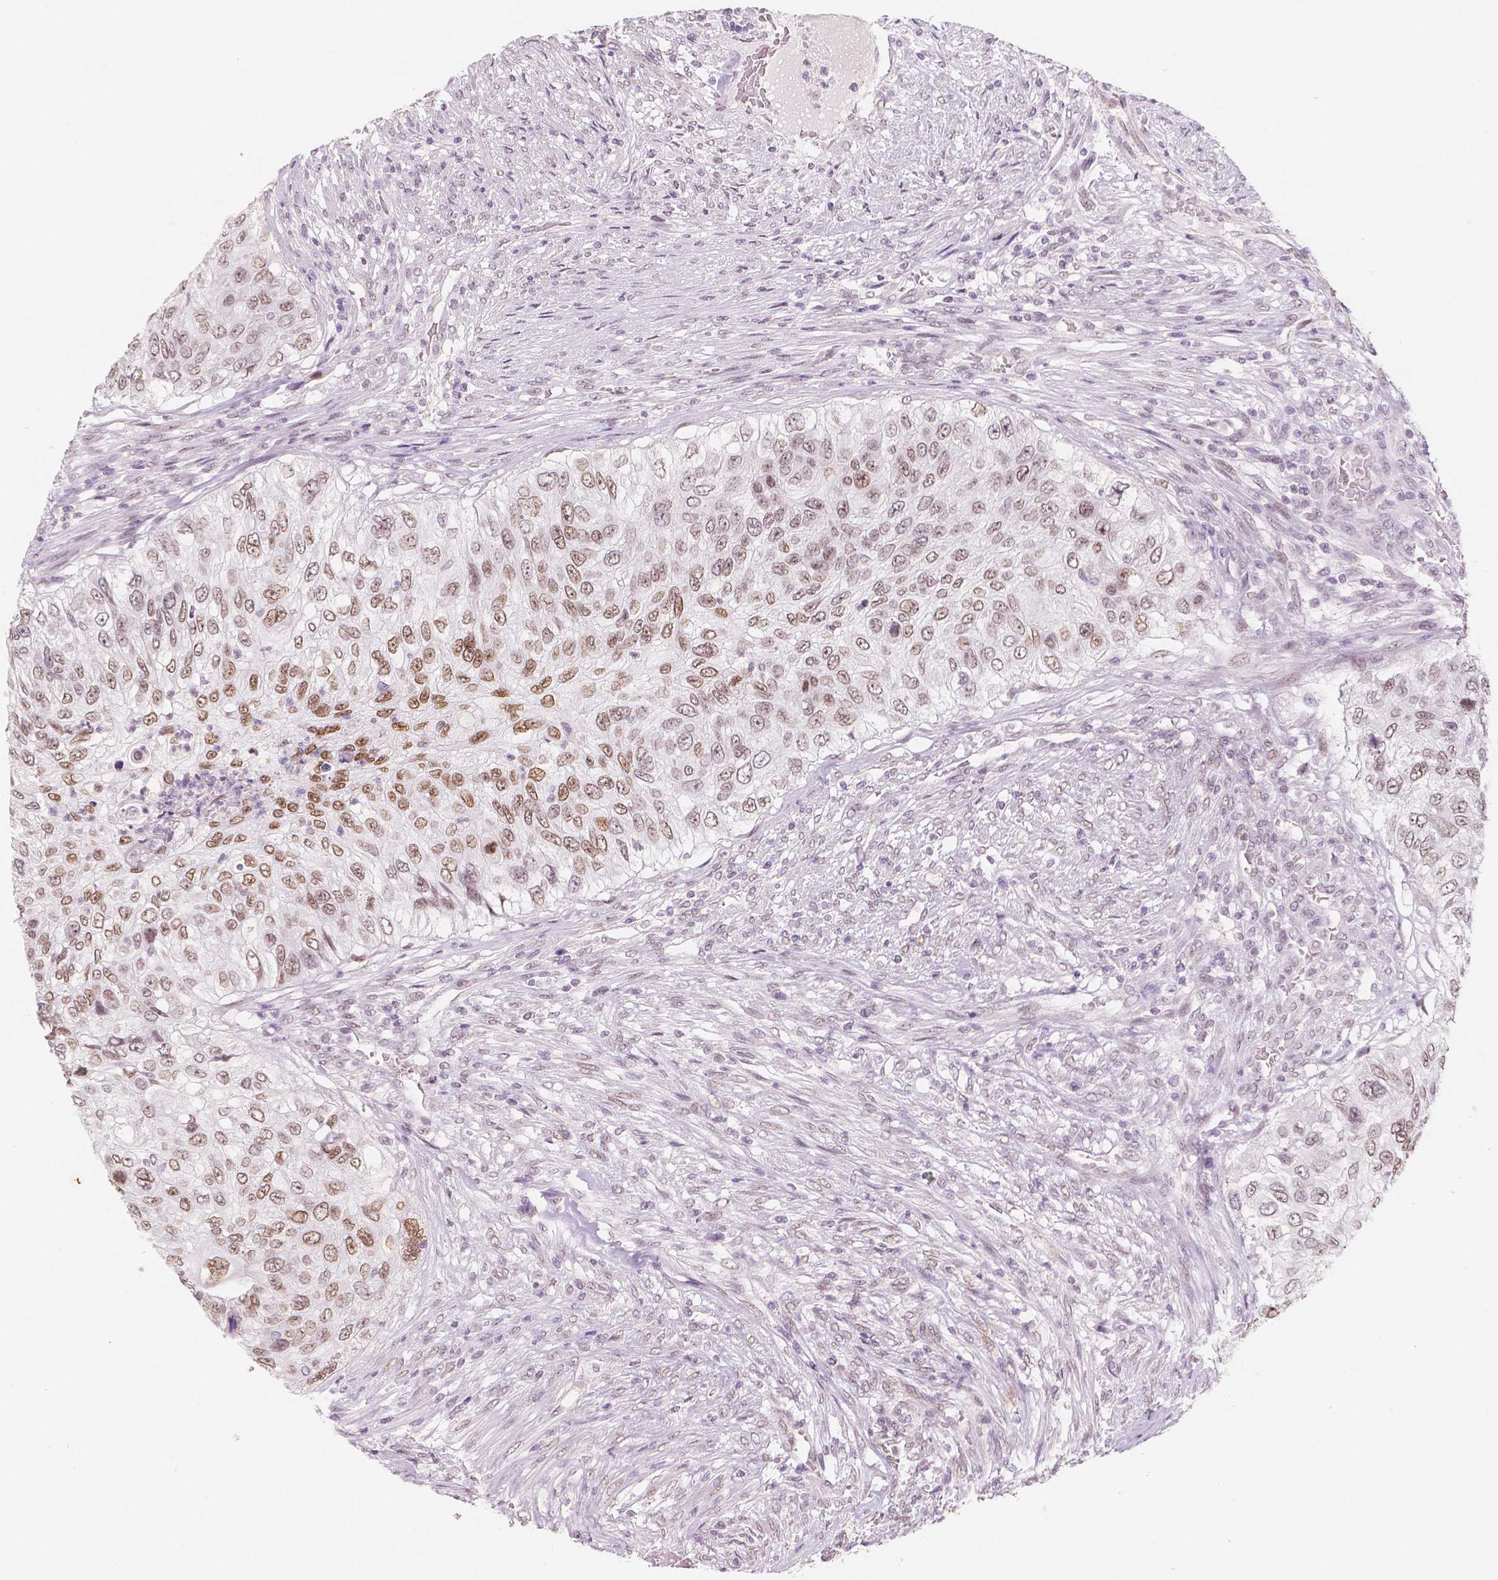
{"staining": {"intensity": "moderate", "quantity": ">75%", "location": "nuclear"}, "tissue": "urothelial cancer", "cell_type": "Tumor cells", "image_type": "cancer", "snomed": [{"axis": "morphology", "description": "Urothelial carcinoma, High grade"}, {"axis": "topography", "description": "Urinary bladder"}], "caption": "Human high-grade urothelial carcinoma stained with a brown dye demonstrates moderate nuclear positive expression in approximately >75% of tumor cells.", "gene": "KDM5B", "patient": {"sex": "female", "age": 60}}